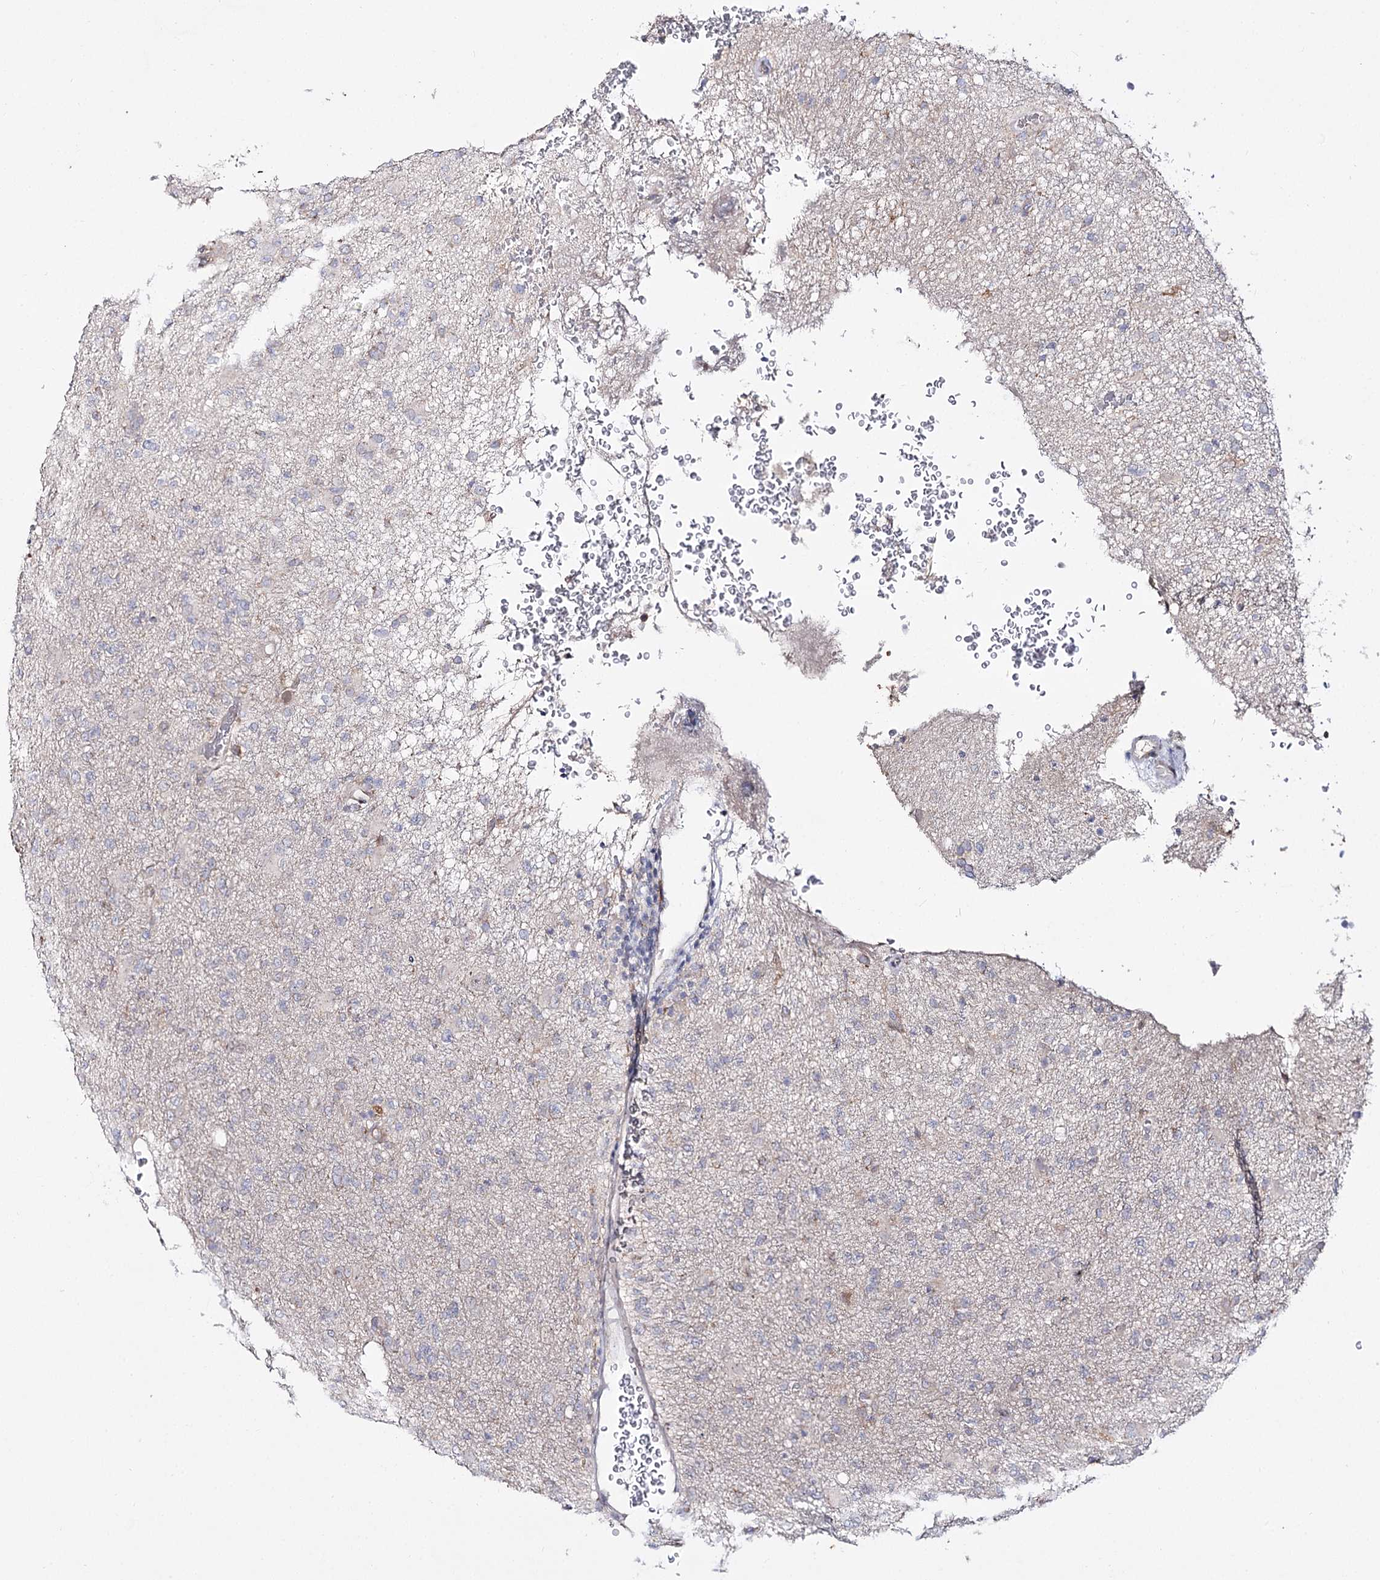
{"staining": {"intensity": "negative", "quantity": "none", "location": "none"}, "tissue": "glioma", "cell_type": "Tumor cells", "image_type": "cancer", "snomed": [{"axis": "morphology", "description": "Glioma, malignant, High grade"}, {"axis": "topography", "description": "Brain"}], "caption": "The micrograph demonstrates no staining of tumor cells in high-grade glioma (malignant). (Stains: DAB immunohistochemistry with hematoxylin counter stain, Microscopy: brightfield microscopy at high magnification).", "gene": "C11orf80", "patient": {"sex": "female", "age": 57}}